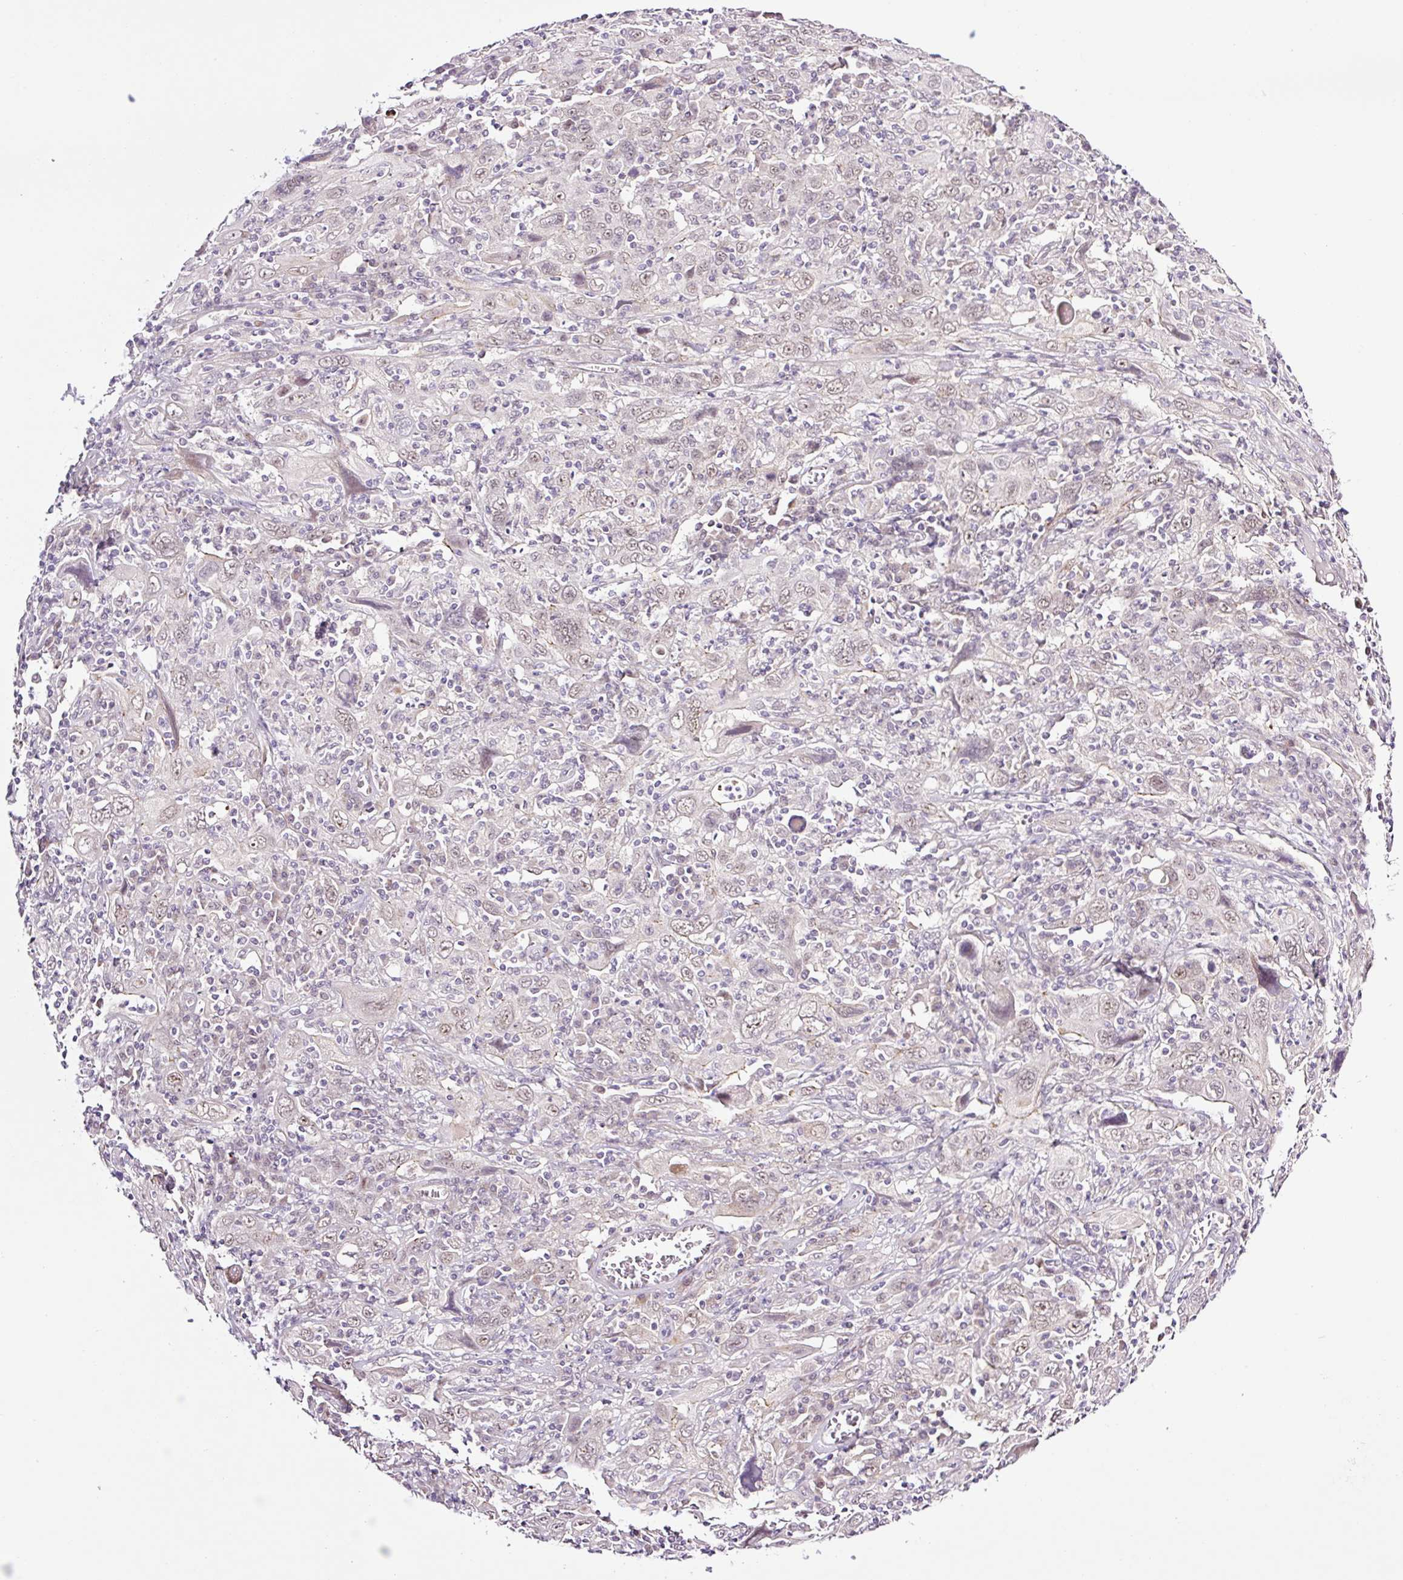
{"staining": {"intensity": "weak", "quantity": "<25%", "location": "nuclear"}, "tissue": "cervical cancer", "cell_type": "Tumor cells", "image_type": "cancer", "snomed": [{"axis": "morphology", "description": "Squamous cell carcinoma, NOS"}, {"axis": "topography", "description": "Cervix"}], "caption": "Image shows no significant protein staining in tumor cells of cervical squamous cell carcinoma. (DAB (3,3'-diaminobenzidine) immunohistochemistry, high magnification).", "gene": "ICE1", "patient": {"sex": "female", "age": 46}}